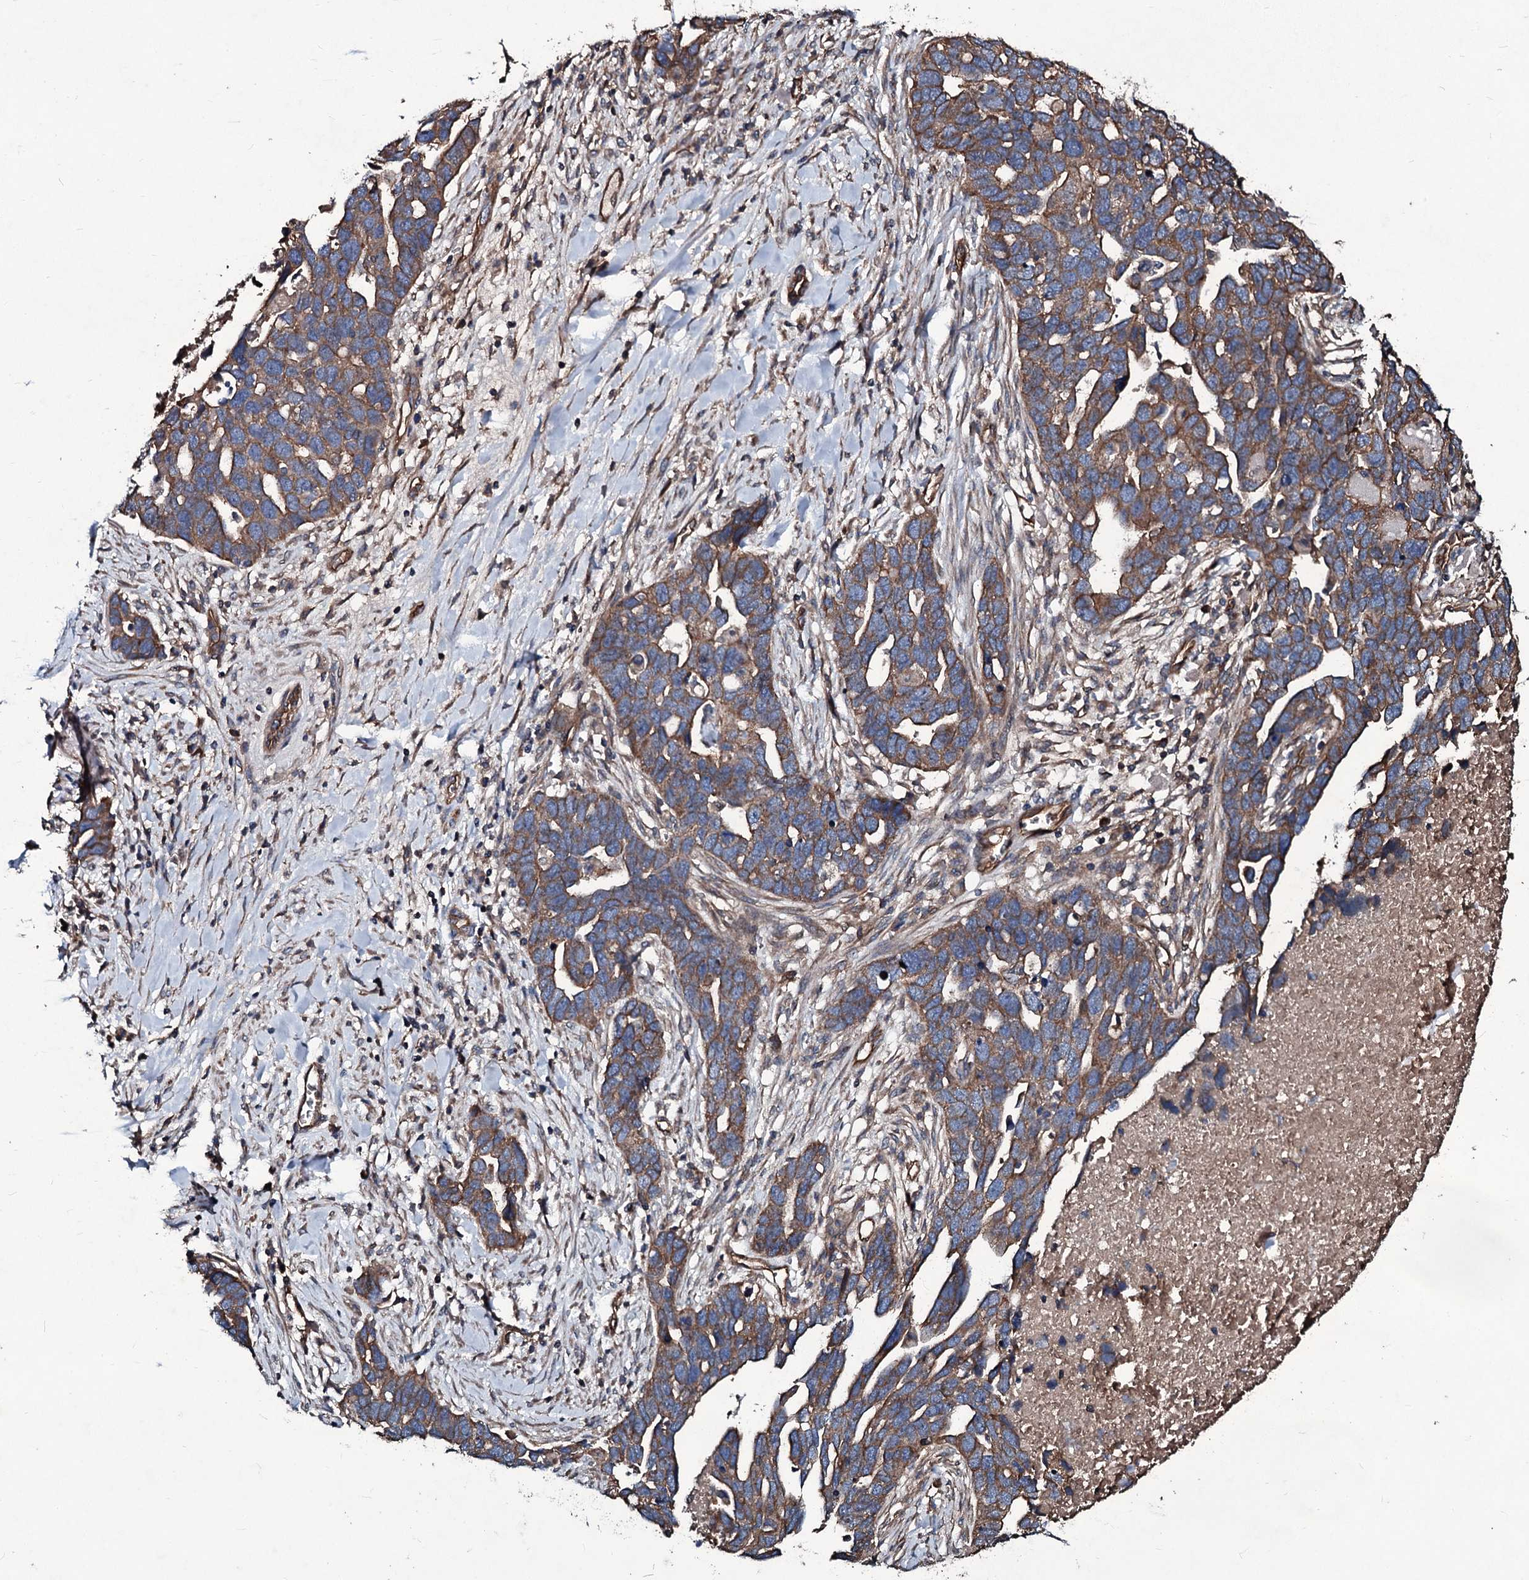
{"staining": {"intensity": "moderate", "quantity": ">75%", "location": "cytoplasmic/membranous"}, "tissue": "ovarian cancer", "cell_type": "Tumor cells", "image_type": "cancer", "snomed": [{"axis": "morphology", "description": "Cystadenocarcinoma, serous, NOS"}, {"axis": "topography", "description": "Ovary"}], "caption": "A high-resolution image shows immunohistochemistry staining of ovarian cancer, which exhibits moderate cytoplasmic/membranous positivity in approximately >75% of tumor cells.", "gene": "DMAC2", "patient": {"sex": "female", "age": 54}}